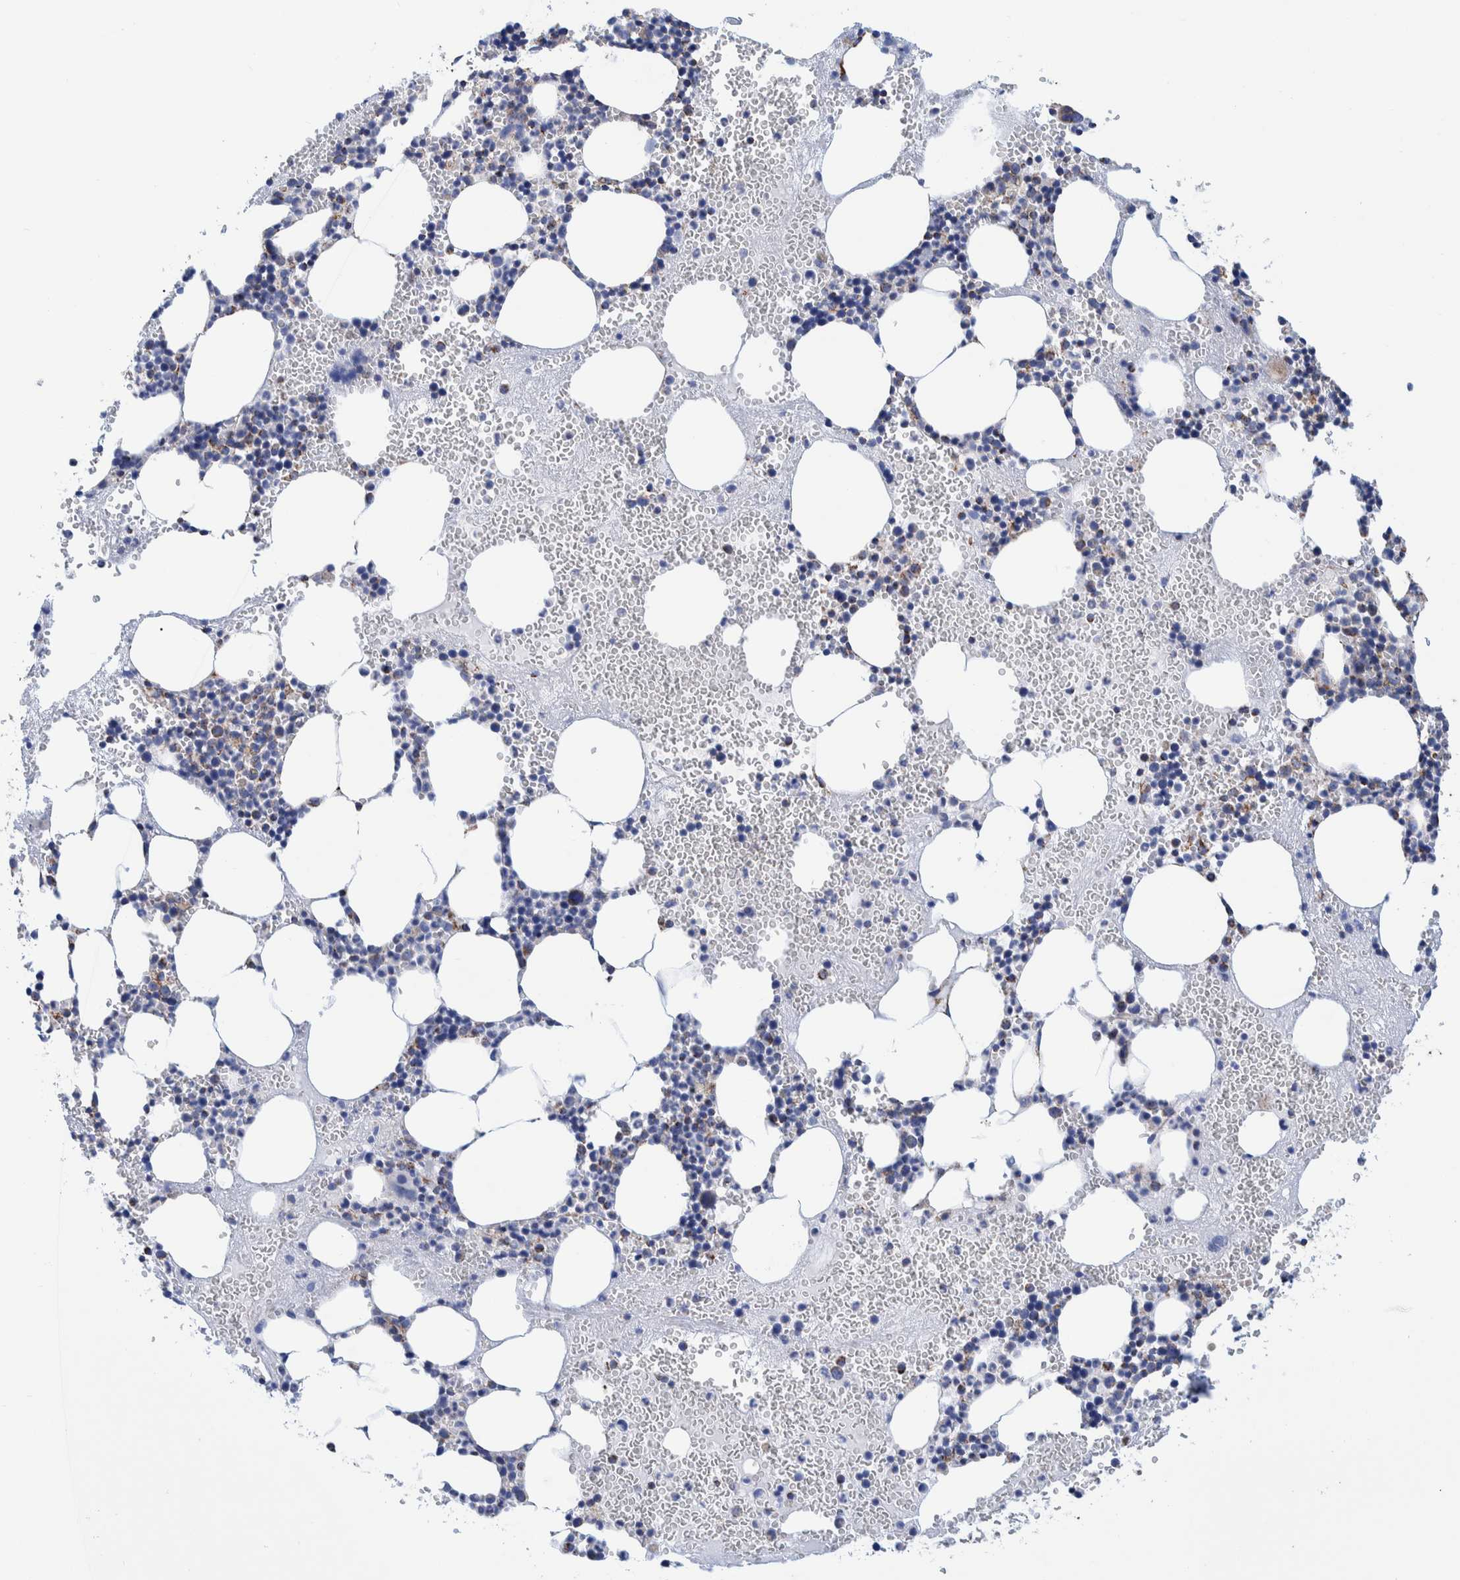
{"staining": {"intensity": "moderate", "quantity": "<25%", "location": "cytoplasmic/membranous"}, "tissue": "bone marrow", "cell_type": "Hematopoietic cells", "image_type": "normal", "snomed": [{"axis": "morphology", "description": "Normal tissue, NOS"}, {"axis": "morphology", "description": "Inflammation, NOS"}, {"axis": "topography", "description": "Bone marrow"}], "caption": "IHC histopathology image of unremarkable bone marrow: human bone marrow stained using immunohistochemistry (IHC) reveals low levels of moderate protein expression localized specifically in the cytoplasmic/membranous of hematopoietic cells, appearing as a cytoplasmic/membranous brown color.", "gene": "DECR1", "patient": {"sex": "female", "age": 67}}